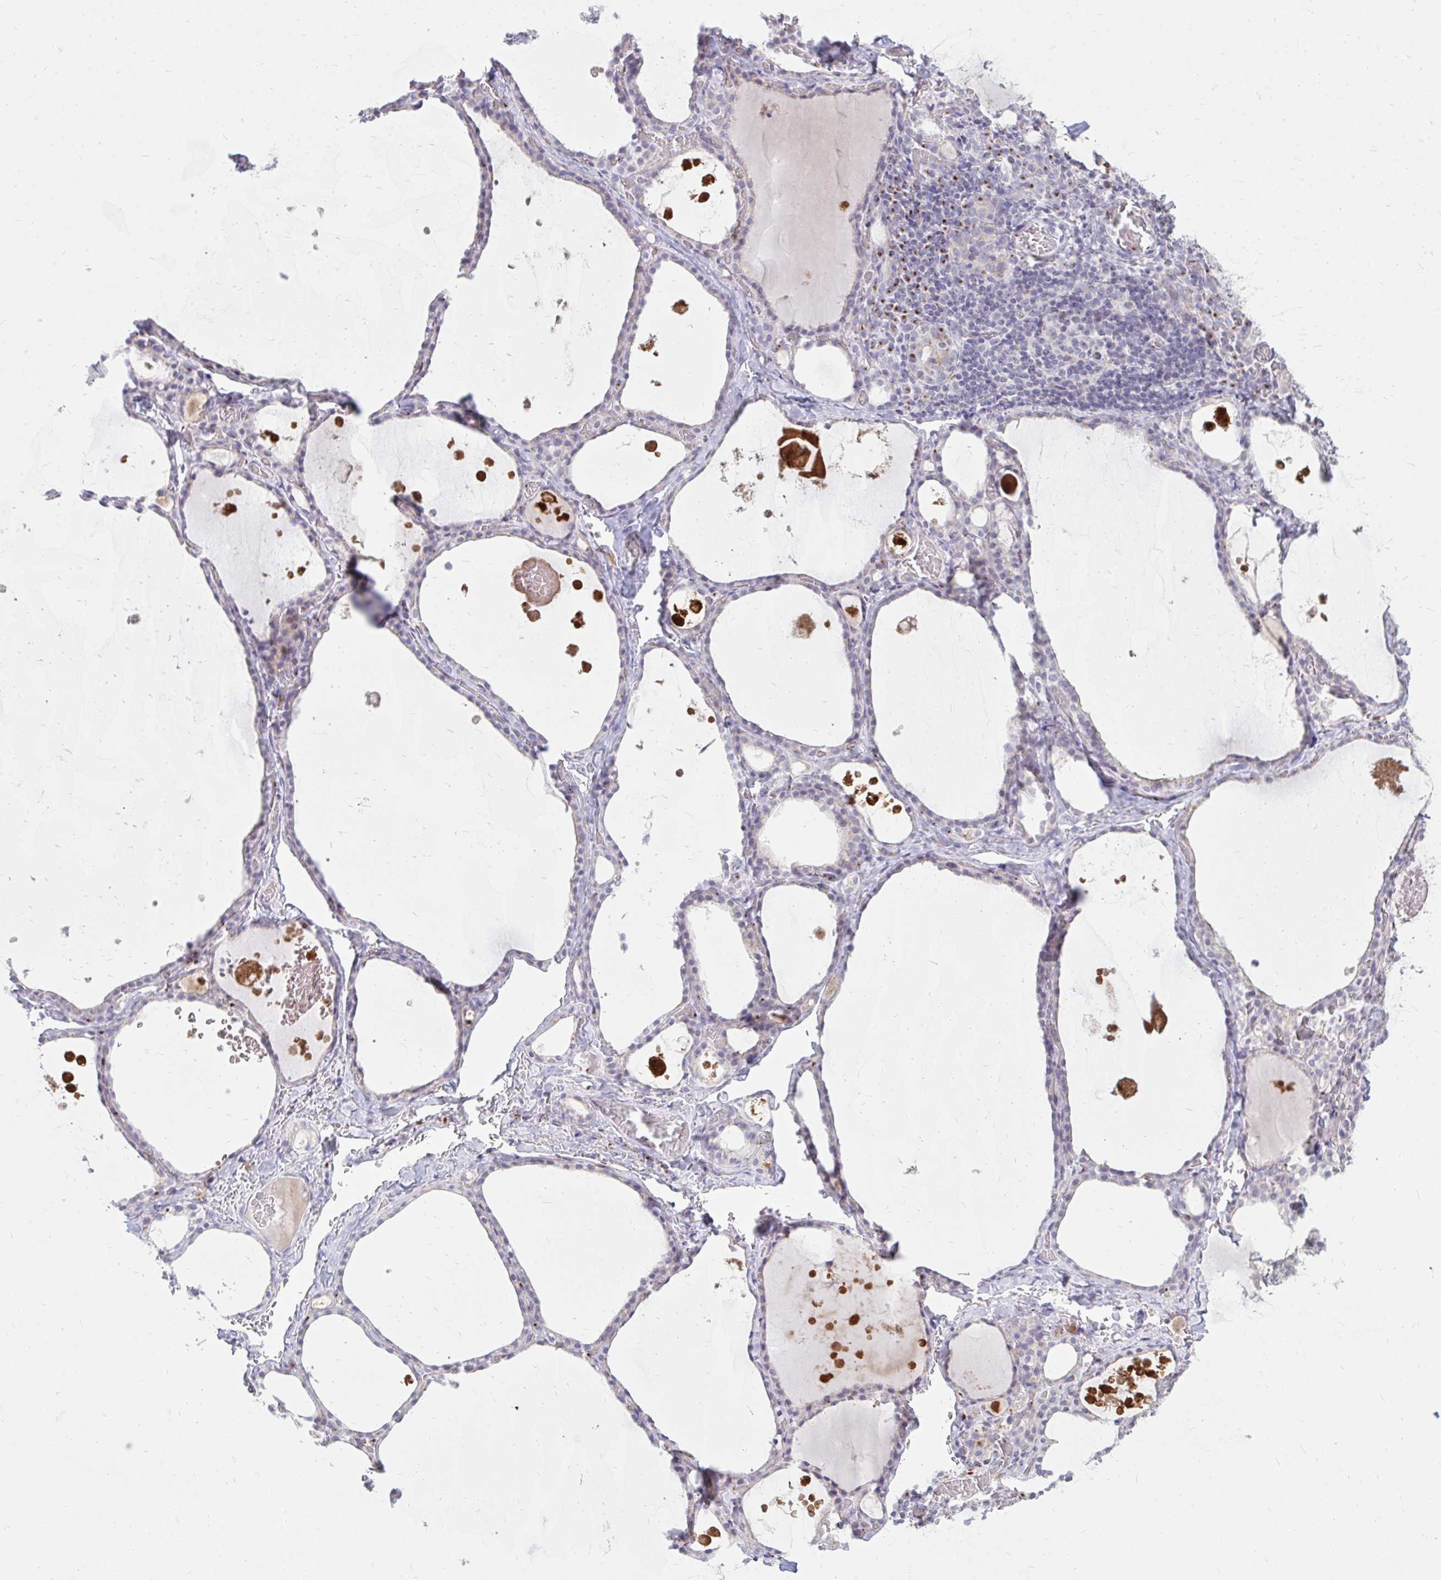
{"staining": {"intensity": "moderate", "quantity": "<25%", "location": "cytoplasmic/membranous"}, "tissue": "thyroid gland", "cell_type": "Glandular cells", "image_type": "normal", "snomed": [{"axis": "morphology", "description": "Normal tissue, NOS"}, {"axis": "topography", "description": "Thyroid gland"}], "caption": "Benign thyroid gland demonstrates moderate cytoplasmic/membranous staining in about <25% of glandular cells, visualized by immunohistochemistry. The protein is stained brown, and the nuclei are stained in blue (DAB IHC with brightfield microscopy, high magnification).", "gene": "RAB6A", "patient": {"sex": "male", "age": 56}}